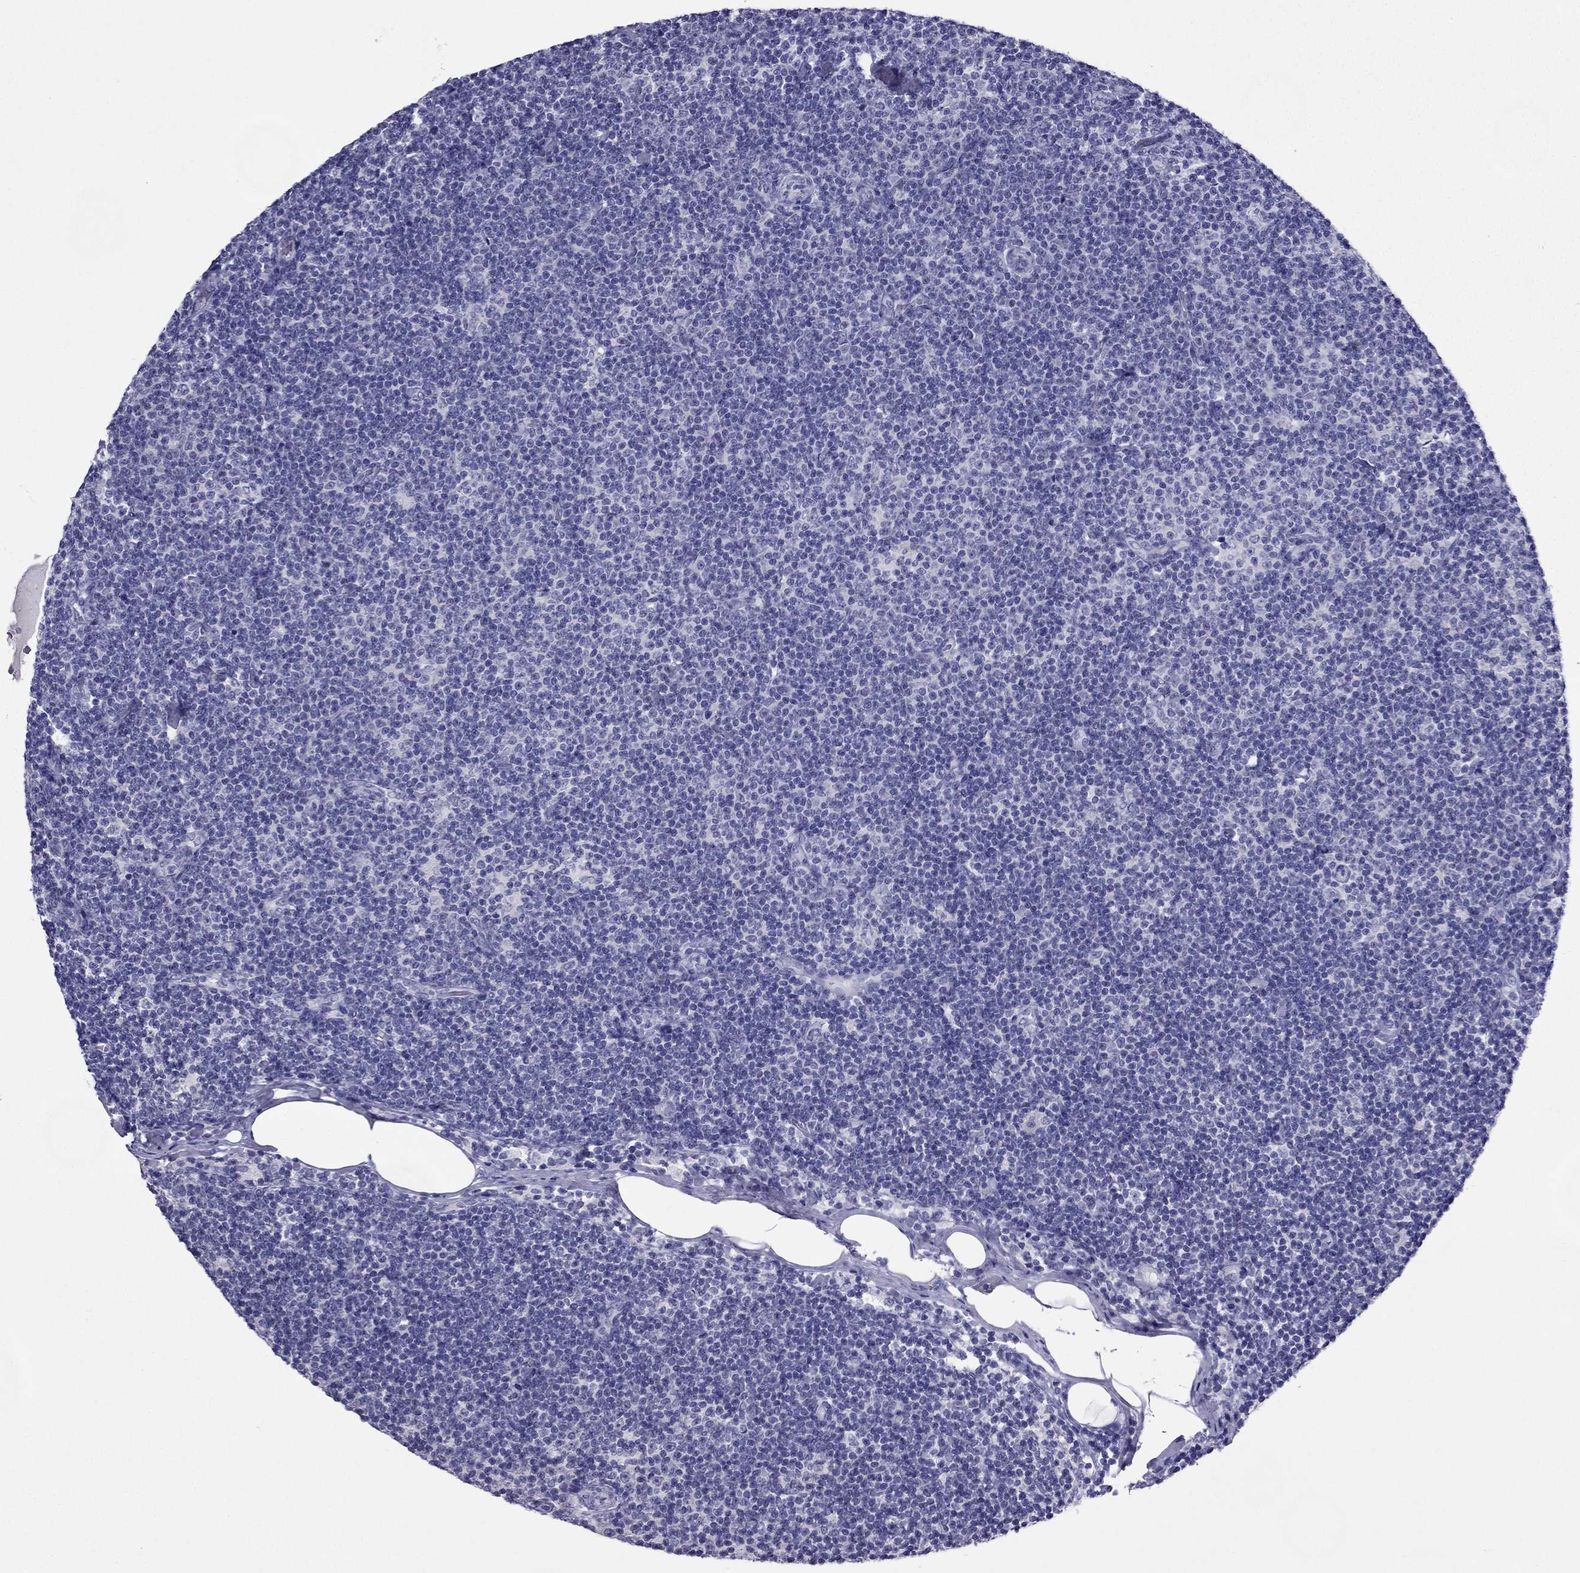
{"staining": {"intensity": "negative", "quantity": "none", "location": "none"}, "tissue": "lymphoma", "cell_type": "Tumor cells", "image_type": "cancer", "snomed": [{"axis": "morphology", "description": "Malignant lymphoma, non-Hodgkin's type, Low grade"}, {"axis": "topography", "description": "Lymph node"}], "caption": "A high-resolution photomicrograph shows immunohistochemistry staining of lymphoma, which shows no significant positivity in tumor cells.", "gene": "ZNF541", "patient": {"sex": "male", "age": 81}}